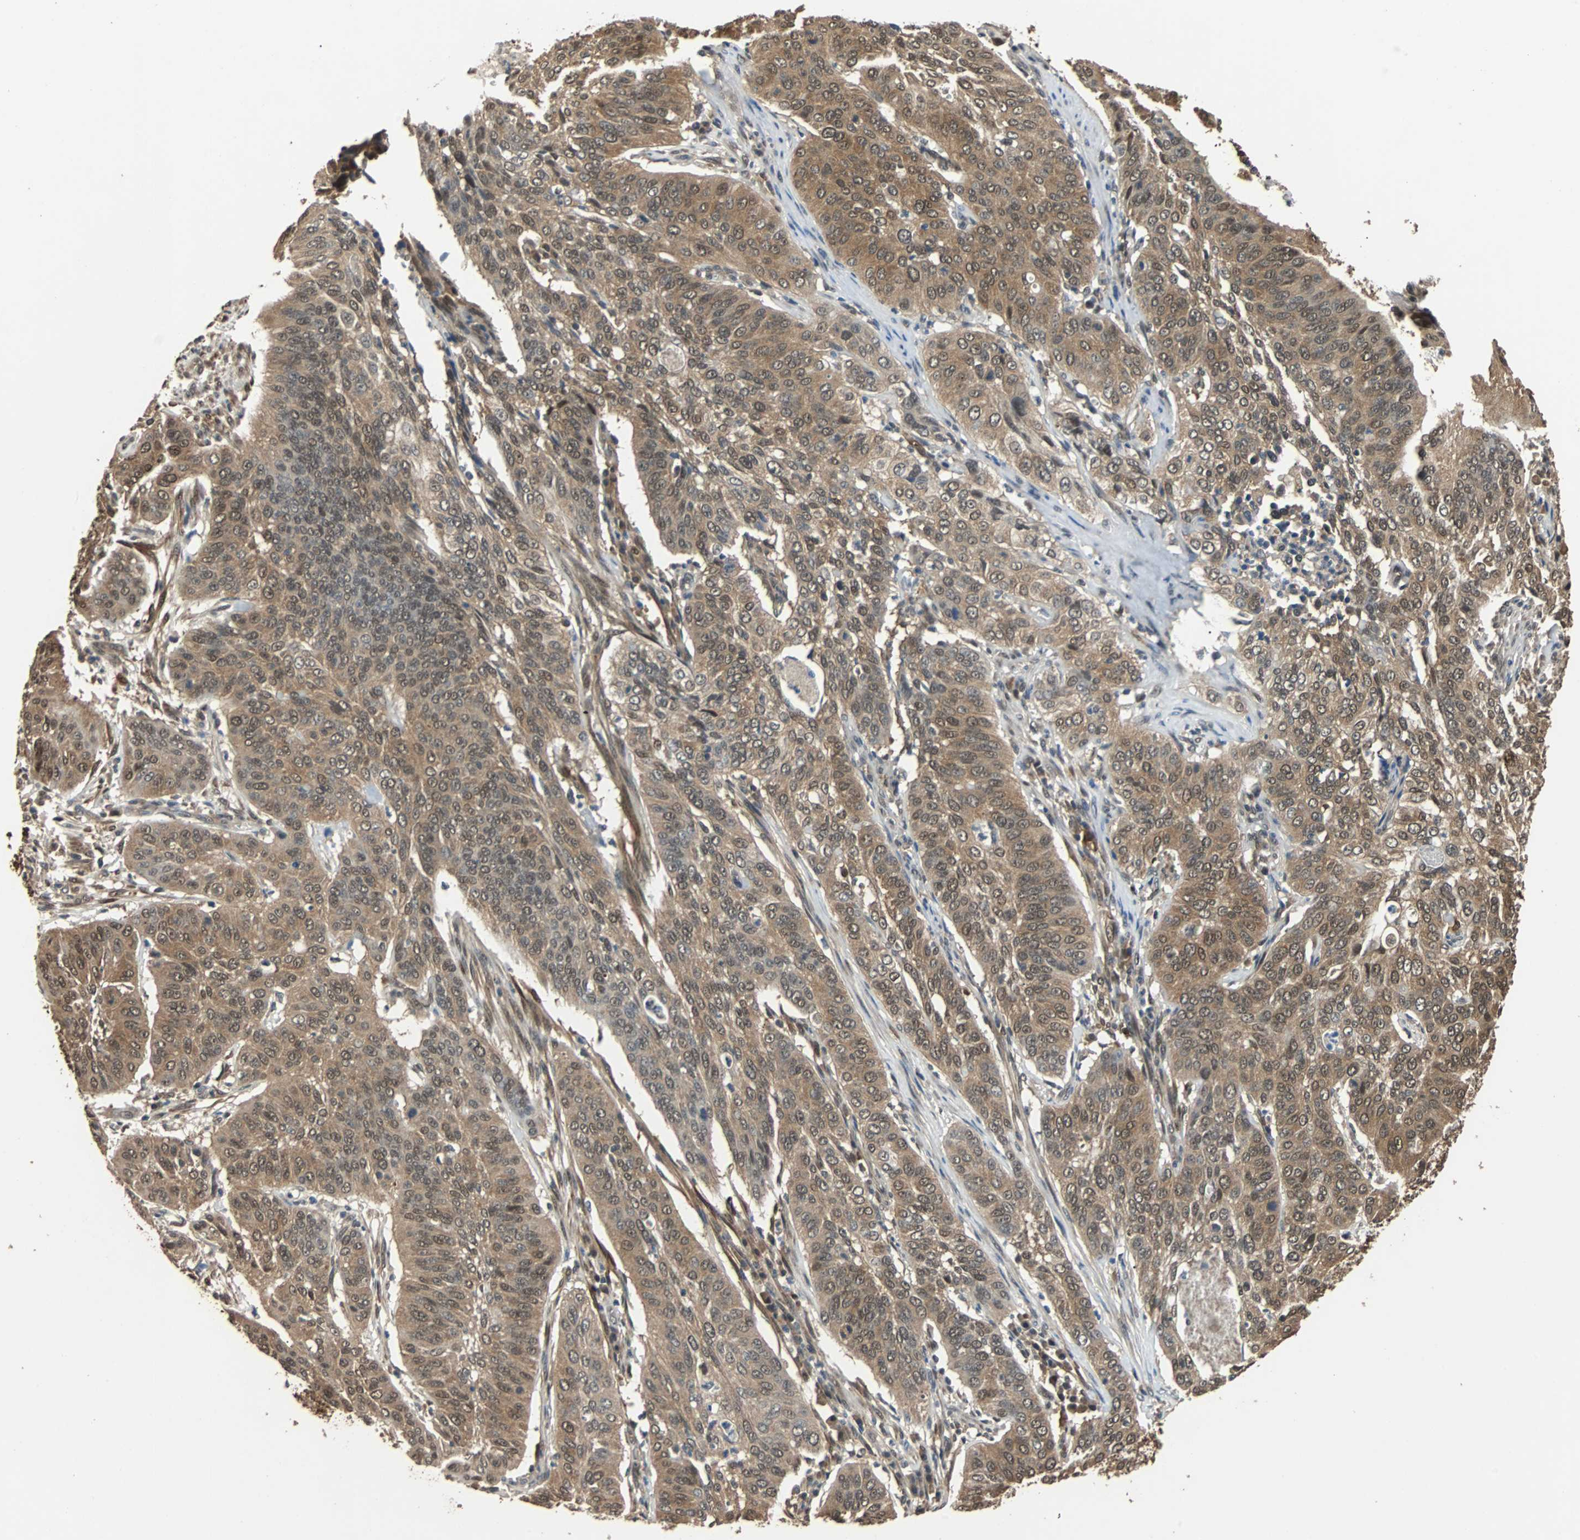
{"staining": {"intensity": "moderate", "quantity": ">75%", "location": "cytoplasmic/membranous,nuclear"}, "tissue": "cervical cancer", "cell_type": "Tumor cells", "image_type": "cancer", "snomed": [{"axis": "morphology", "description": "Squamous cell carcinoma, NOS"}, {"axis": "topography", "description": "Cervix"}], "caption": "Cervical squamous cell carcinoma was stained to show a protein in brown. There is medium levels of moderate cytoplasmic/membranous and nuclear staining in about >75% of tumor cells.", "gene": "PRDX6", "patient": {"sex": "female", "age": 39}}